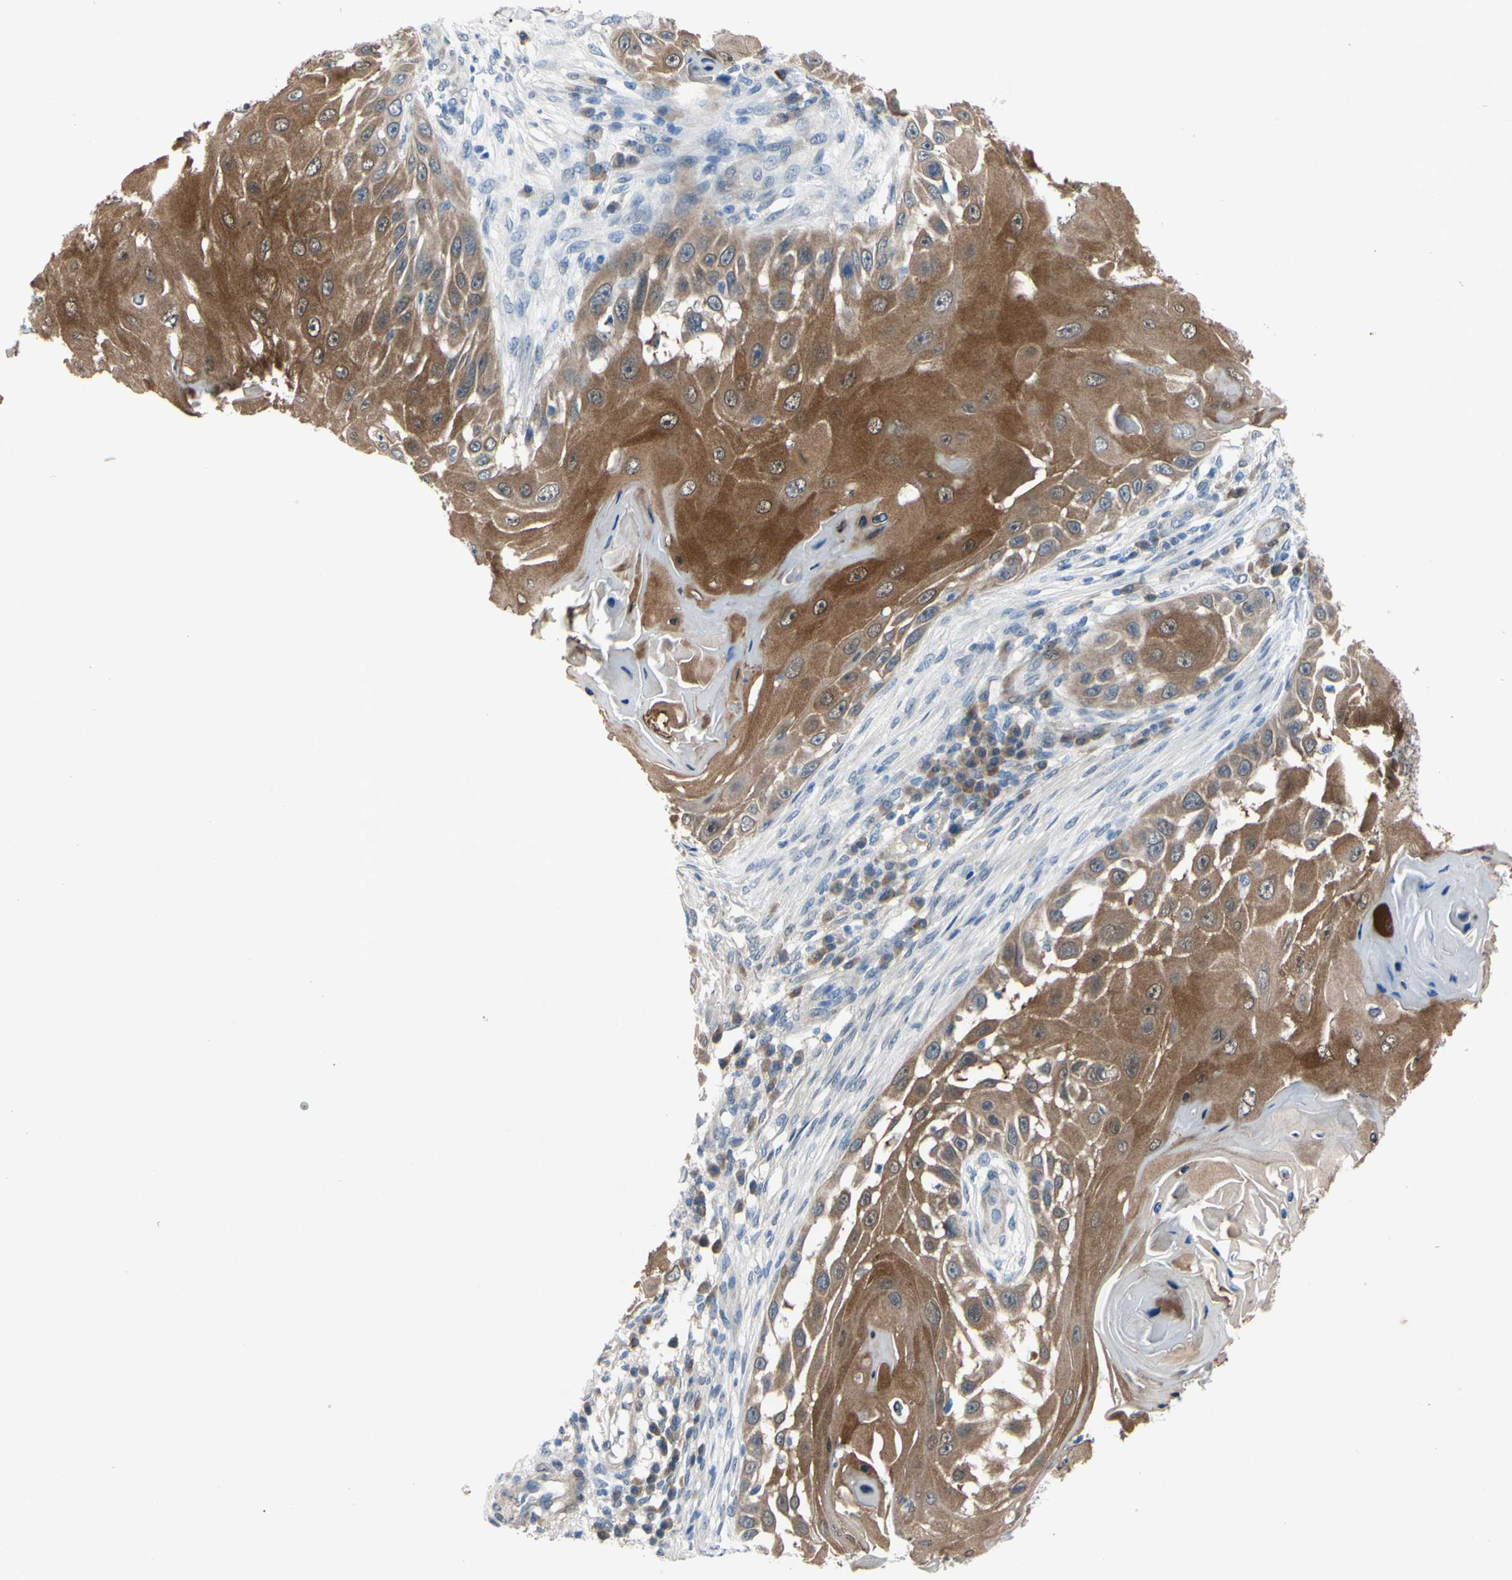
{"staining": {"intensity": "moderate", "quantity": ">75%", "location": "cytoplasmic/membranous"}, "tissue": "skin cancer", "cell_type": "Tumor cells", "image_type": "cancer", "snomed": [{"axis": "morphology", "description": "Squamous cell carcinoma, NOS"}, {"axis": "topography", "description": "Skin"}], "caption": "A brown stain labels moderate cytoplasmic/membranous staining of a protein in skin cancer (squamous cell carcinoma) tumor cells. Using DAB (brown) and hematoxylin (blue) stains, captured at high magnification using brightfield microscopy.", "gene": "NOL3", "patient": {"sex": "female", "age": 44}}